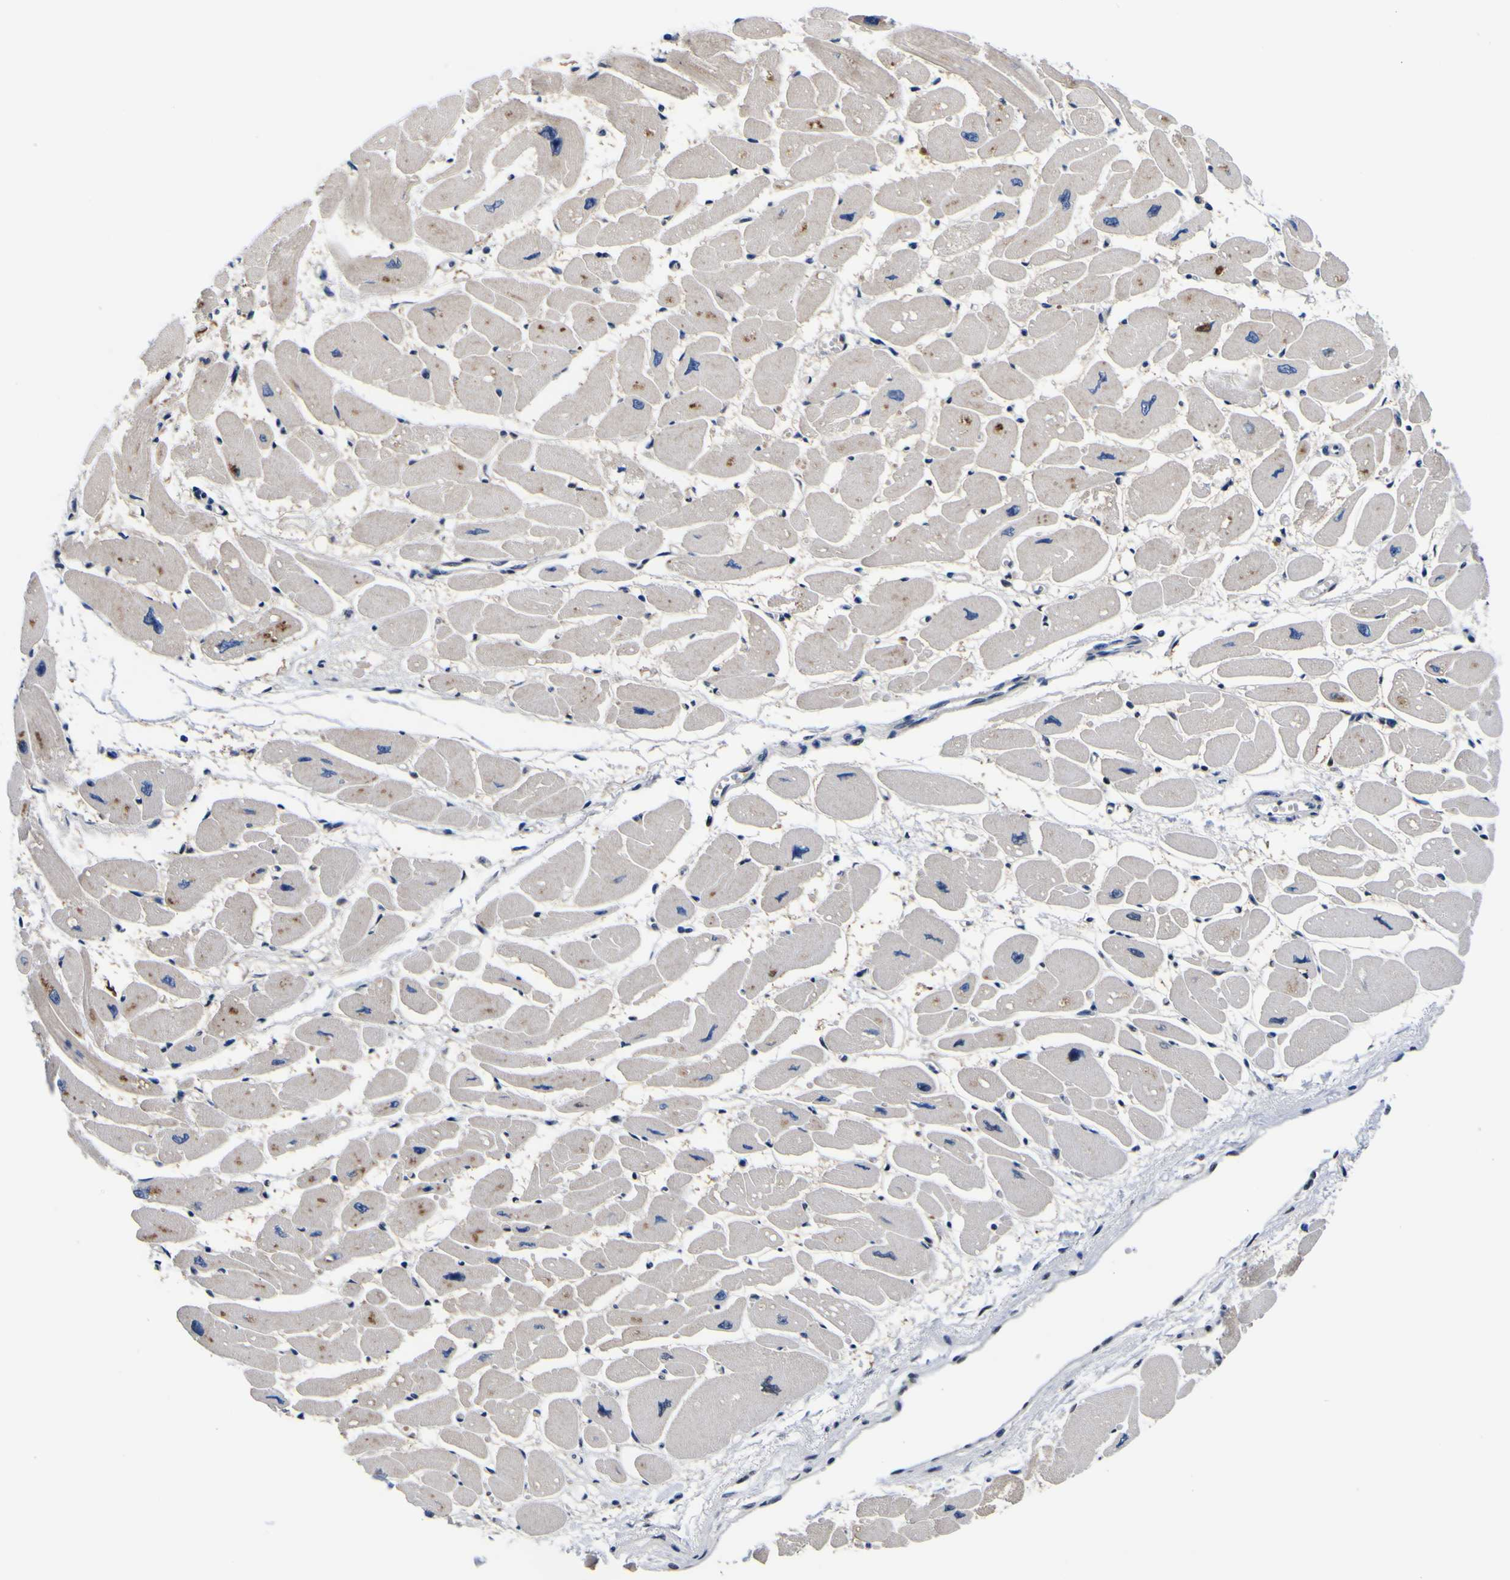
{"staining": {"intensity": "weak", "quantity": ">75%", "location": "cytoplasmic/membranous"}, "tissue": "heart muscle", "cell_type": "Cardiomyocytes", "image_type": "normal", "snomed": [{"axis": "morphology", "description": "Normal tissue, NOS"}, {"axis": "topography", "description": "Heart"}], "caption": "Immunohistochemical staining of benign human heart muscle demonstrates weak cytoplasmic/membranous protein positivity in about >75% of cardiomyocytes.", "gene": "CUL4B", "patient": {"sex": "female", "age": 54}}